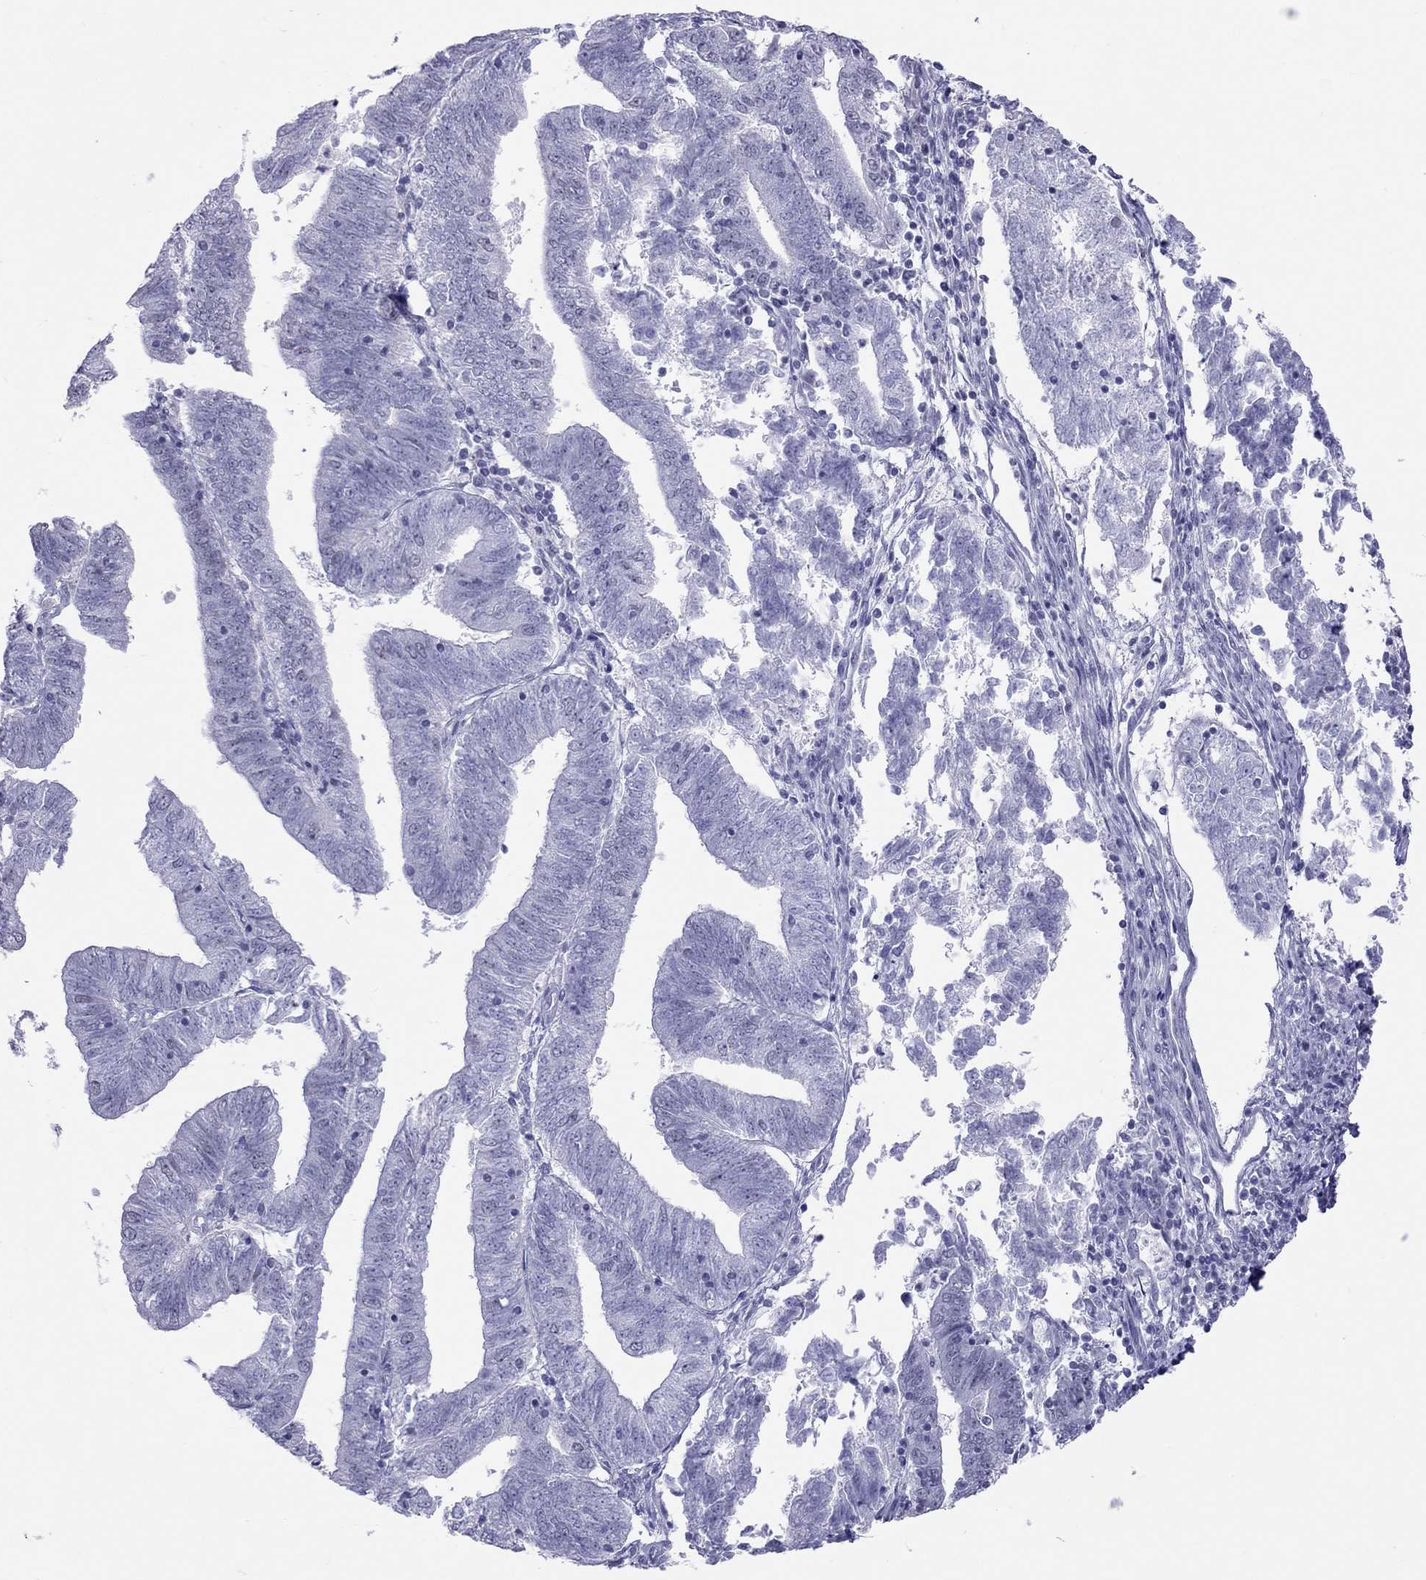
{"staining": {"intensity": "negative", "quantity": "none", "location": "none"}, "tissue": "endometrial cancer", "cell_type": "Tumor cells", "image_type": "cancer", "snomed": [{"axis": "morphology", "description": "Adenocarcinoma, NOS"}, {"axis": "topography", "description": "Endometrium"}], "caption": "Protein analysis of adenocarcinoma (endometrial) displays no significant staining in tumor cells.", "gene": "JHY", "patient": {"sex": "female", "age": 82}}